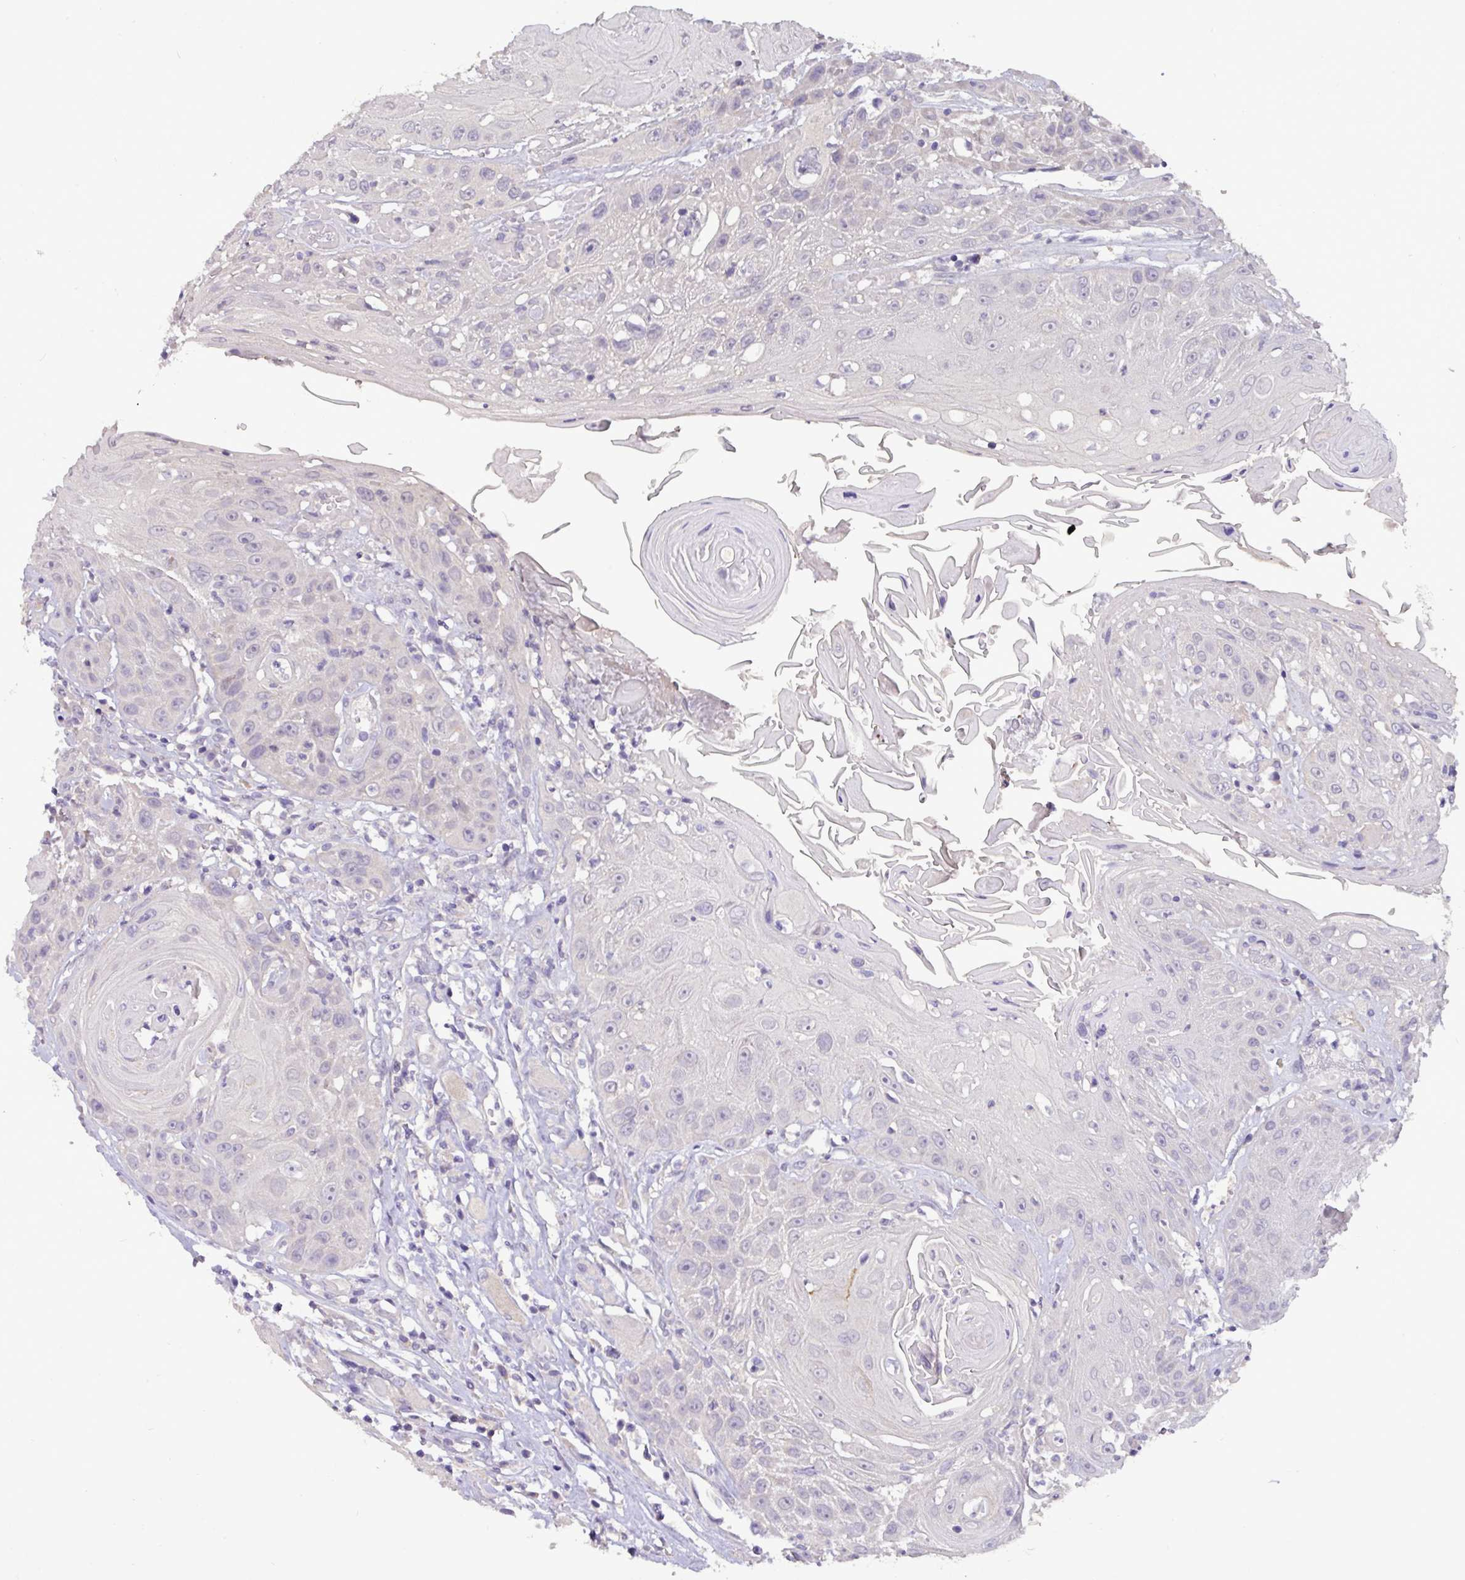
{"staining": {"intensity": "negative", "quantity": "none", "location": "none"}, "tissue": "head and neck cancer", "cell_type": "Tumor cells", "image_type": "cancer", "snomed": [{"axis": "morphology", "description": "Squamous cell carcinoma, NOS"}, {"axis": "topography", "description": "Head-Neck"}], "caption": "Tumor cells show no significant positivity in squamous cell carcinoma (head and neck).", "gene": "PAX8", "patient": {"sex": "female", "age": 59}}